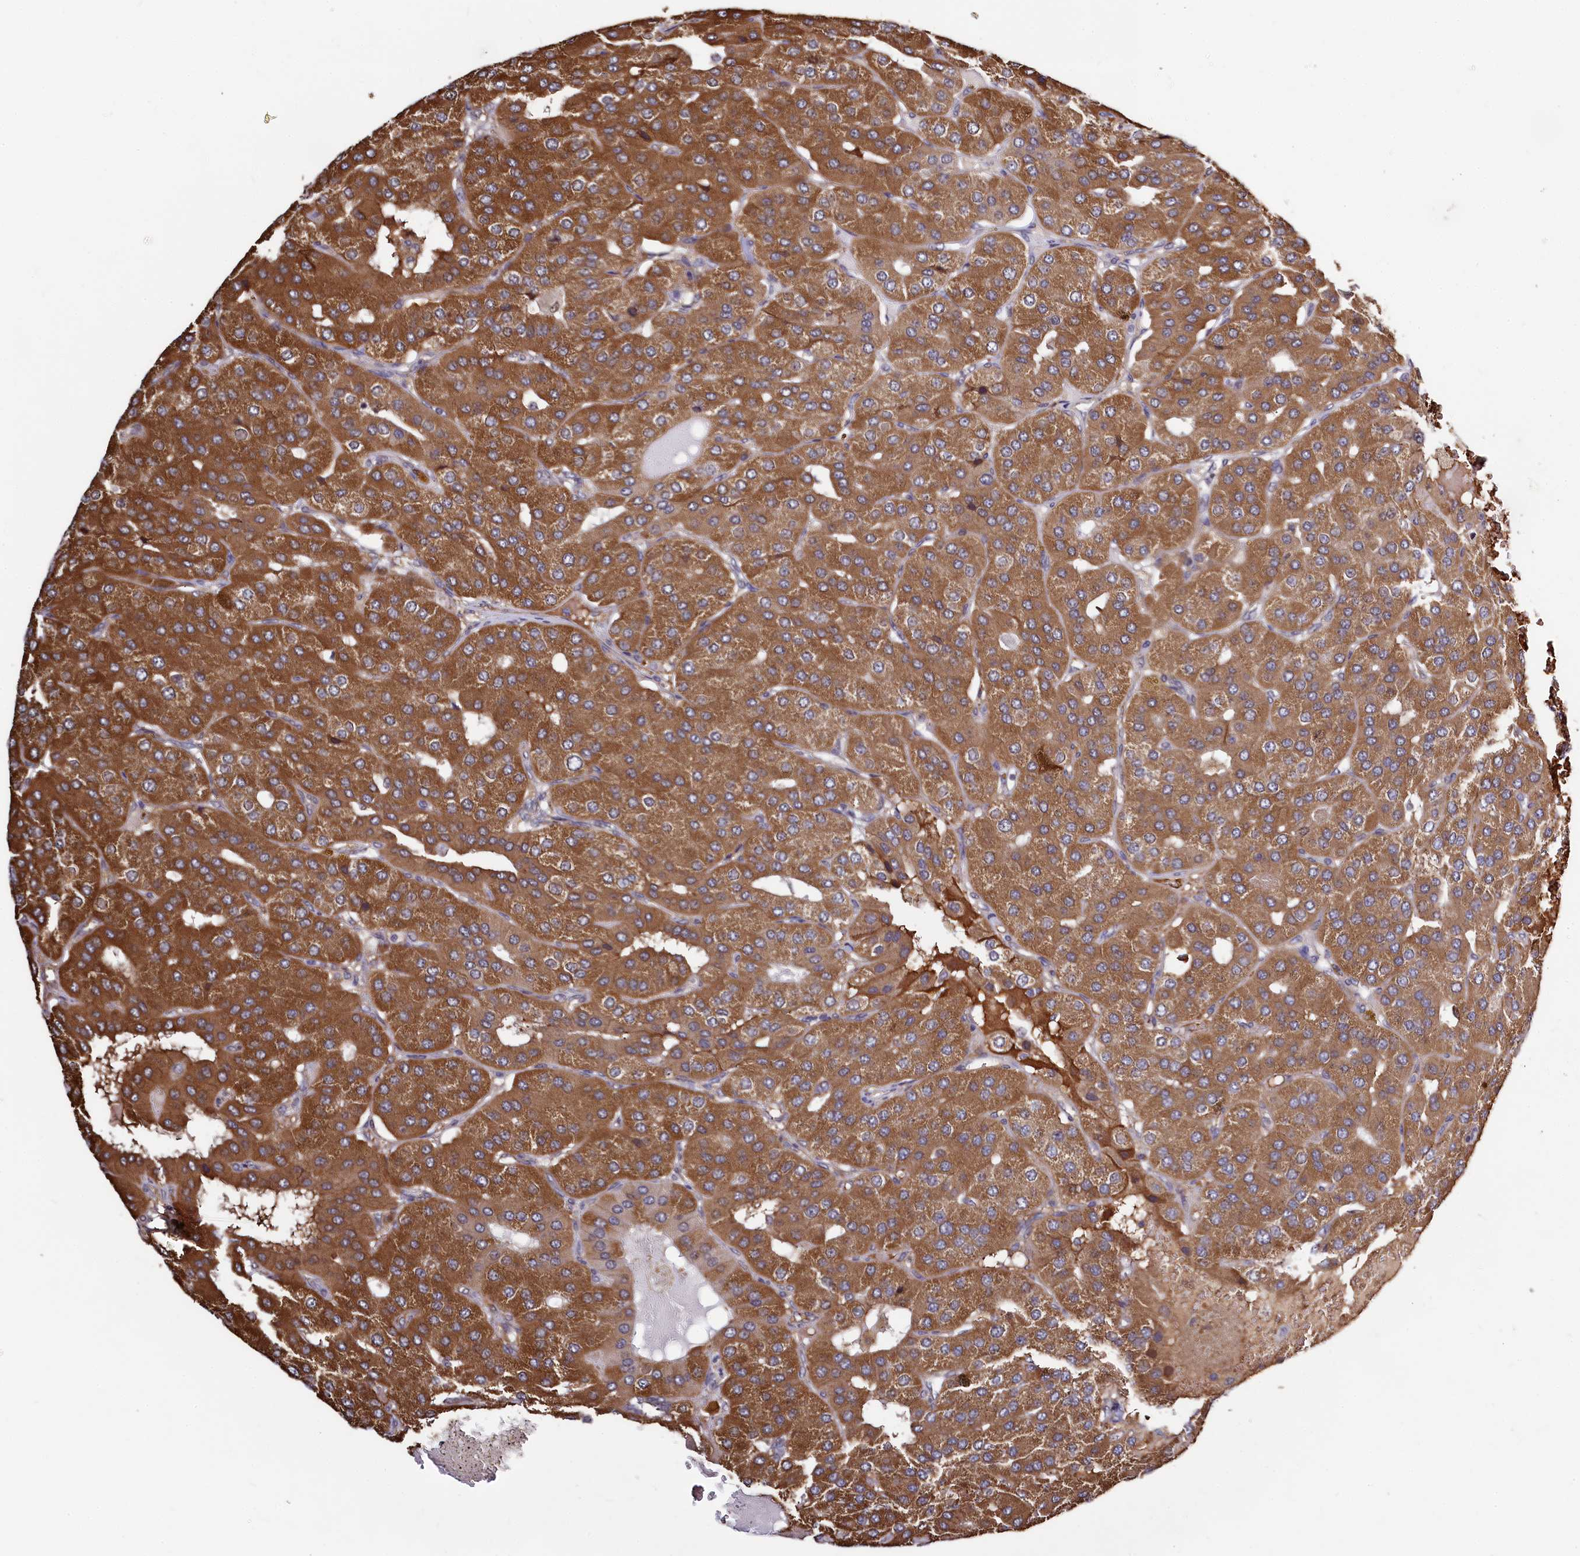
{"staining": {"intensity": "moderate", "quantity": ">75%", "location": "cytoplasmic/membranous"}, "tissue": "parathyroid gland", "cell_type": "Glandular cells", "image_type": "normal", "snomed": [{"axis": "morphology", "description": "Normal tissue, NOS"}, {"axis": "morphology", "description": "Adenoma, NOS"}, {"axis": "topography", "description": "Parathyroid gland"}], "caption": "DAB (3,3'-diaminobenzidine) immunohistochemical staining of normal parathyroid gland demonstrates moderate cytoplasmic/membranous protein staining in about >75% of glandular cells.", "gene": "SEC24C", "patient": {"sex": "female", "age": 86}}